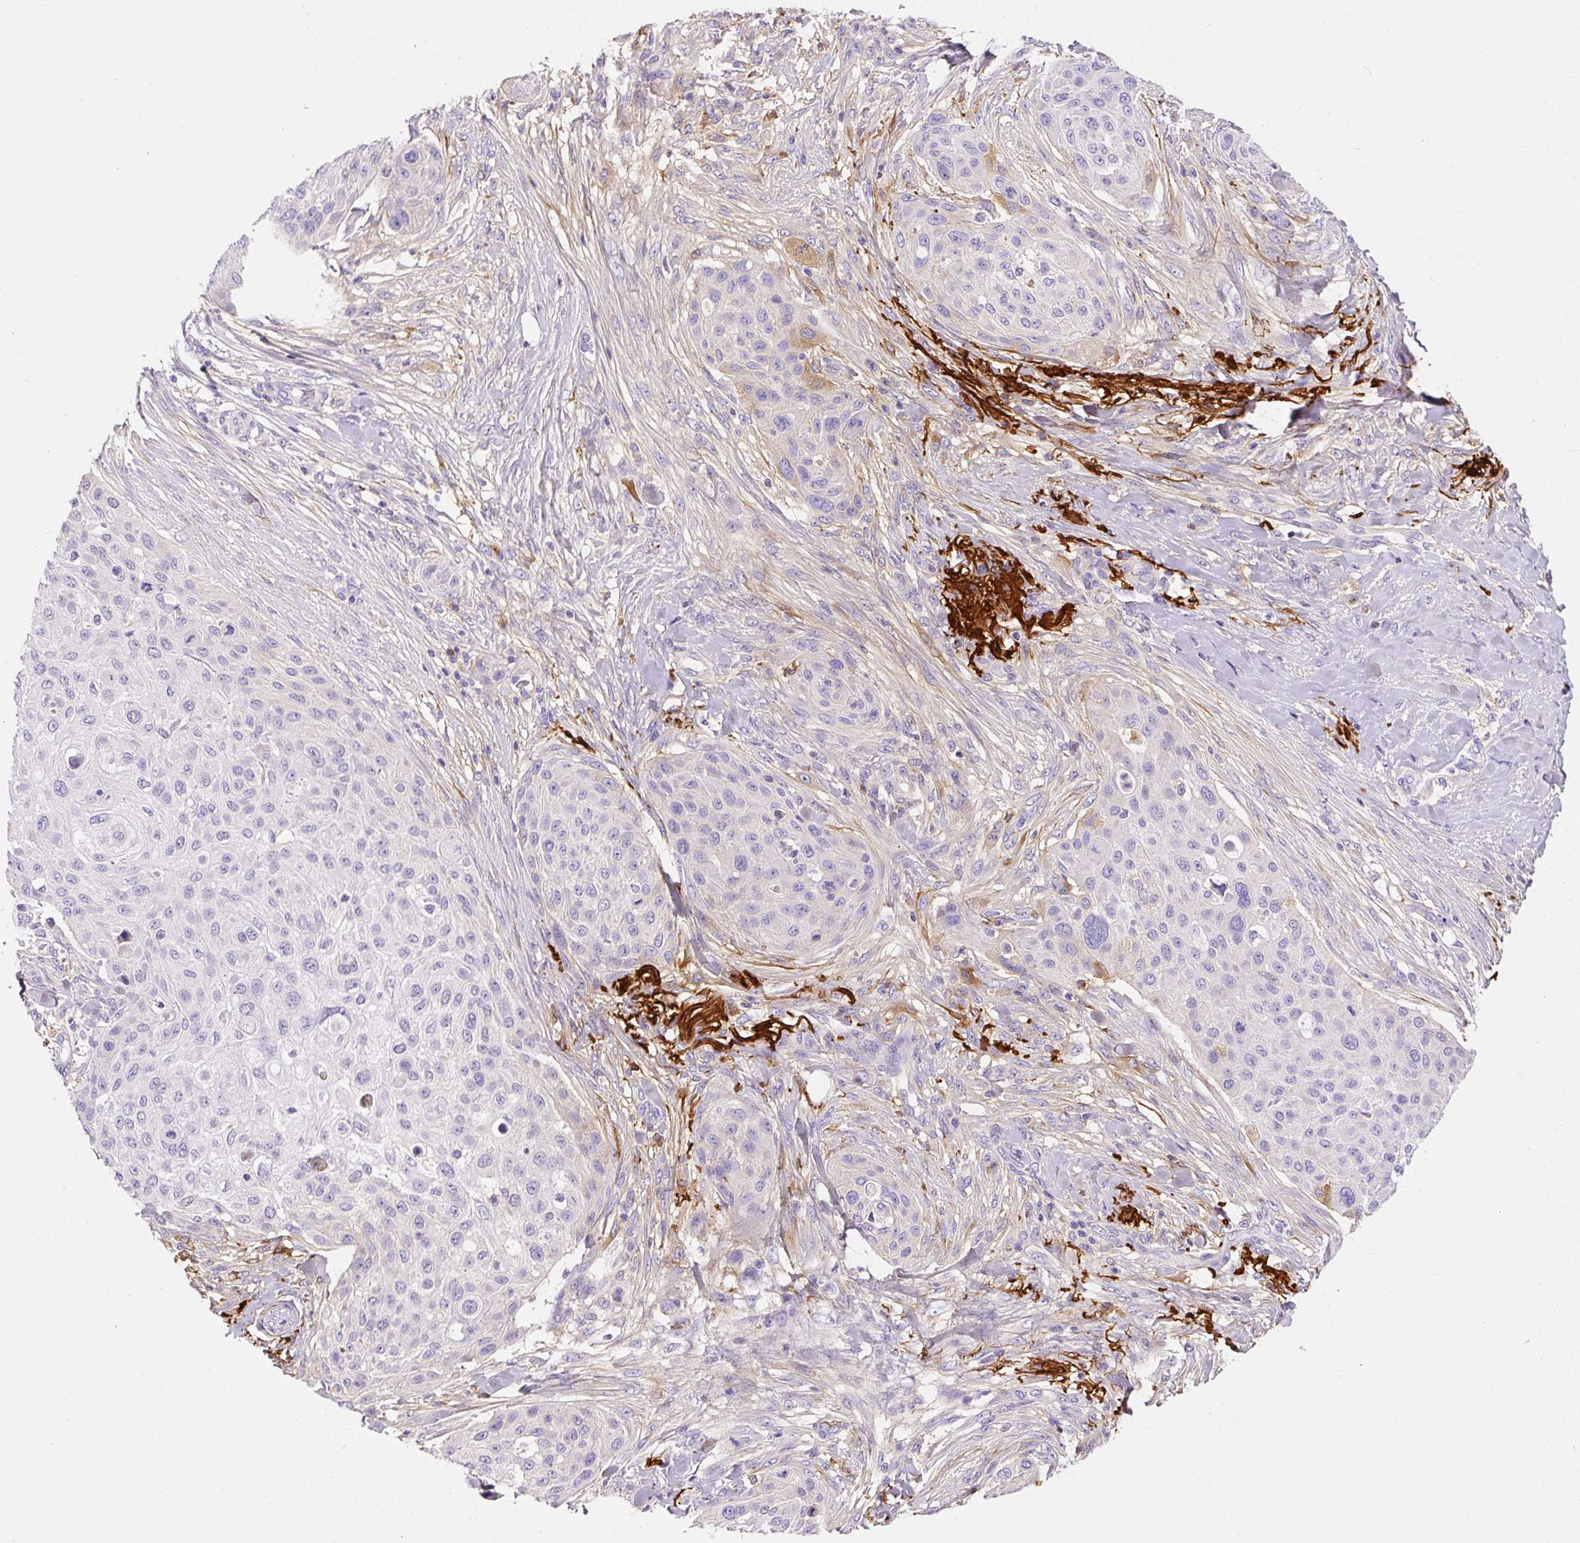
{"staining": {"intensity": "negative", "quantity": "none", "location": "none"}, "tissue": "skin cancer", "cell_type": "Tumor cells", "image_type": "cancer", "snomed": [{"axis": "morphology", "description": "Squamous cell carcinoma, NOS"}, {"axis": "topography", "description": "Skin"}], "caption": "A photomicrograph of skin cancer (squamous cell carcinoma) stained for a protein displays no brown staining in tumor cells.", "gene": "APCS", "patient": {"sex": "female", "age": 87}}